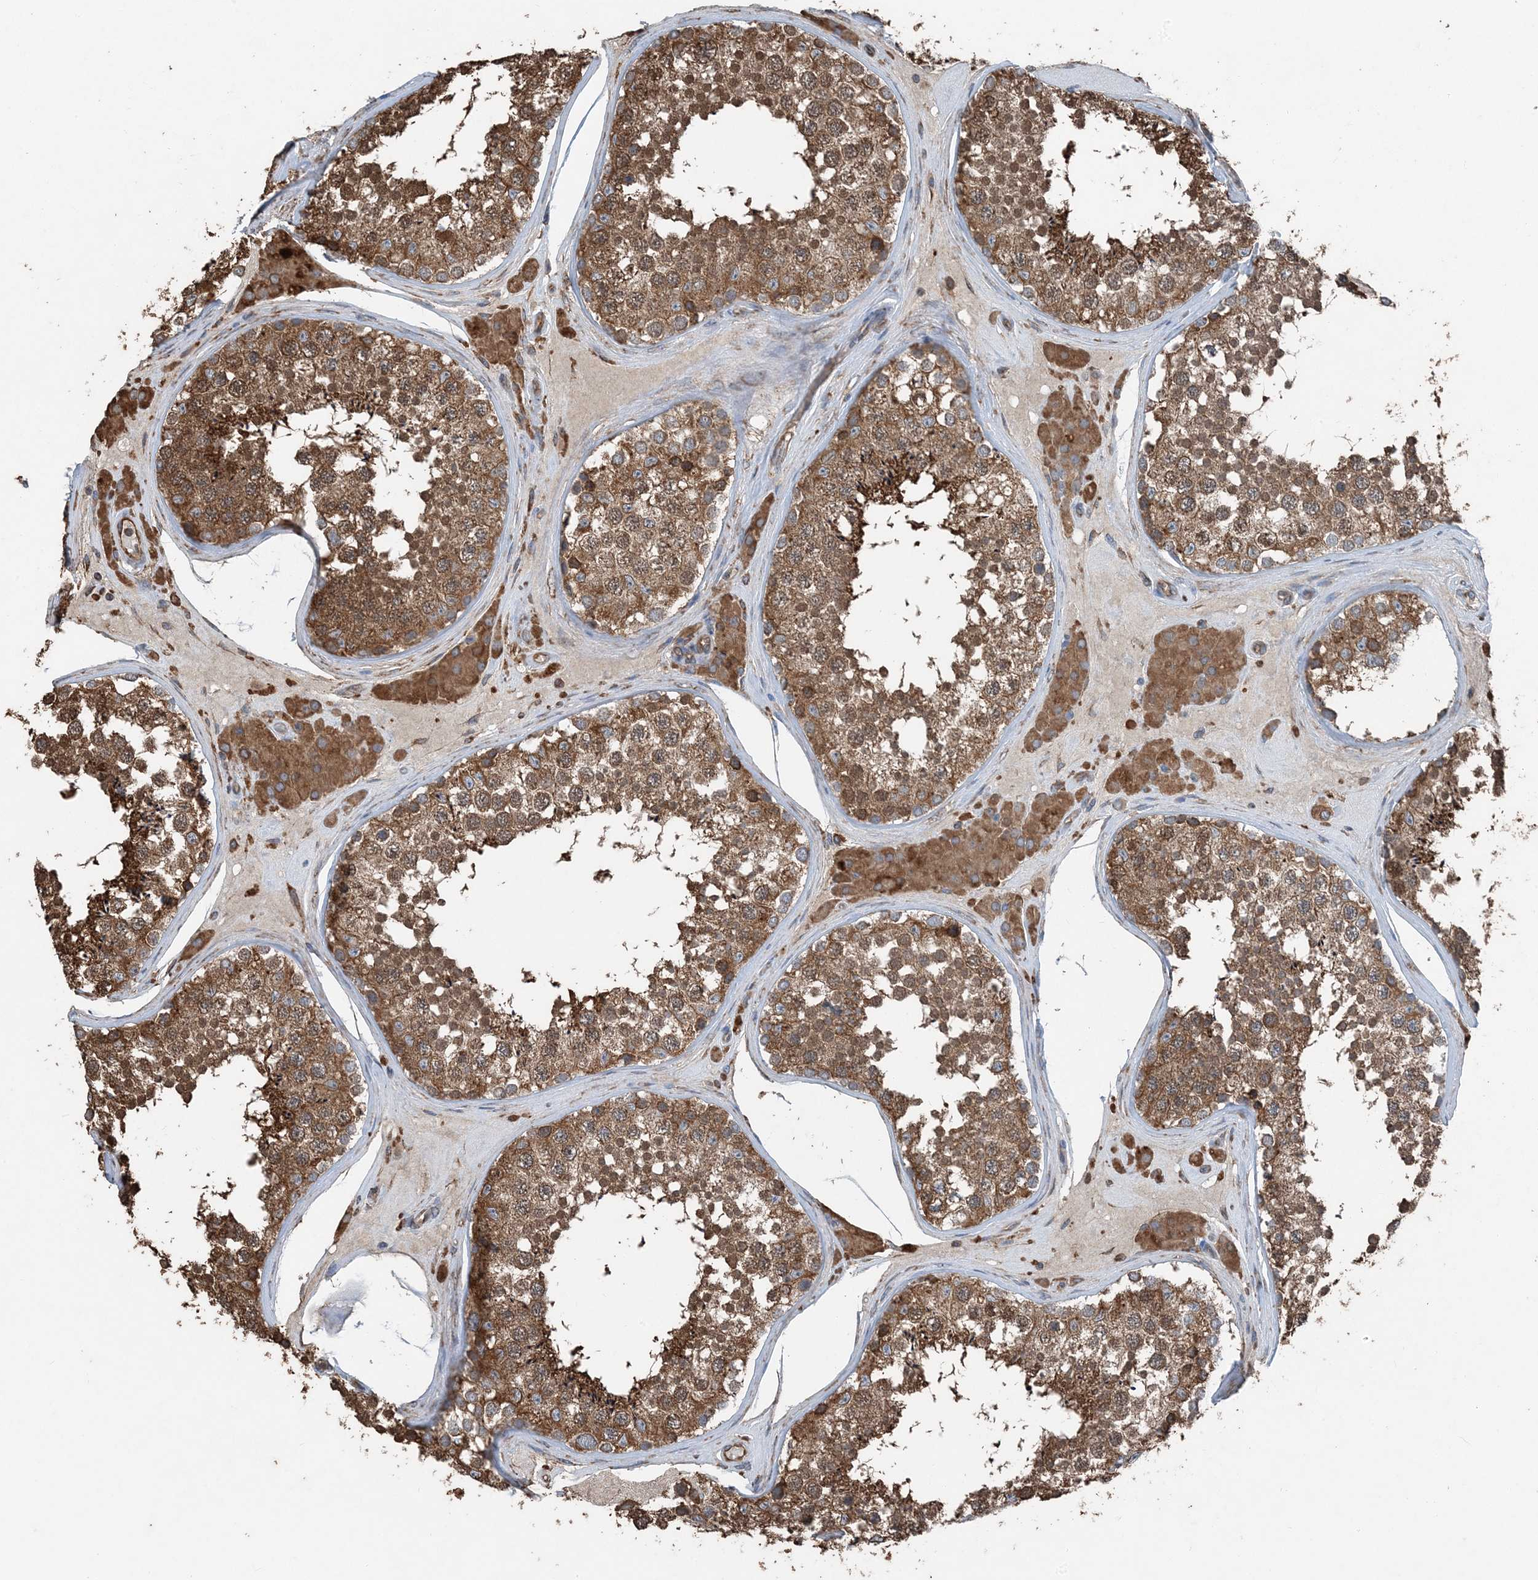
{"staining": {"intensity": "moderate", "quantity": ">75%", "location": "cytoplasmic/membranous,nuclear"}, "tissue": "testis", "cell_type": "Cells in seminiferous ducts", "image_type": "normal", "snomed": [{"axis": "morphology", "description": "Normal tissue, NOS"}, {"axis": "topography", "description": "Testis"}], "caption": "A micrograph of testis stained for a protein demonstrates moderate cytoplasmic/membranous,nuclear brown staining in cells in seminiferous ducts. (DAB IHC, brown staining for protein, blue staining for nuclei).", "gene": "PDIA6", "patient": {"sex": "male", "age": 46}}